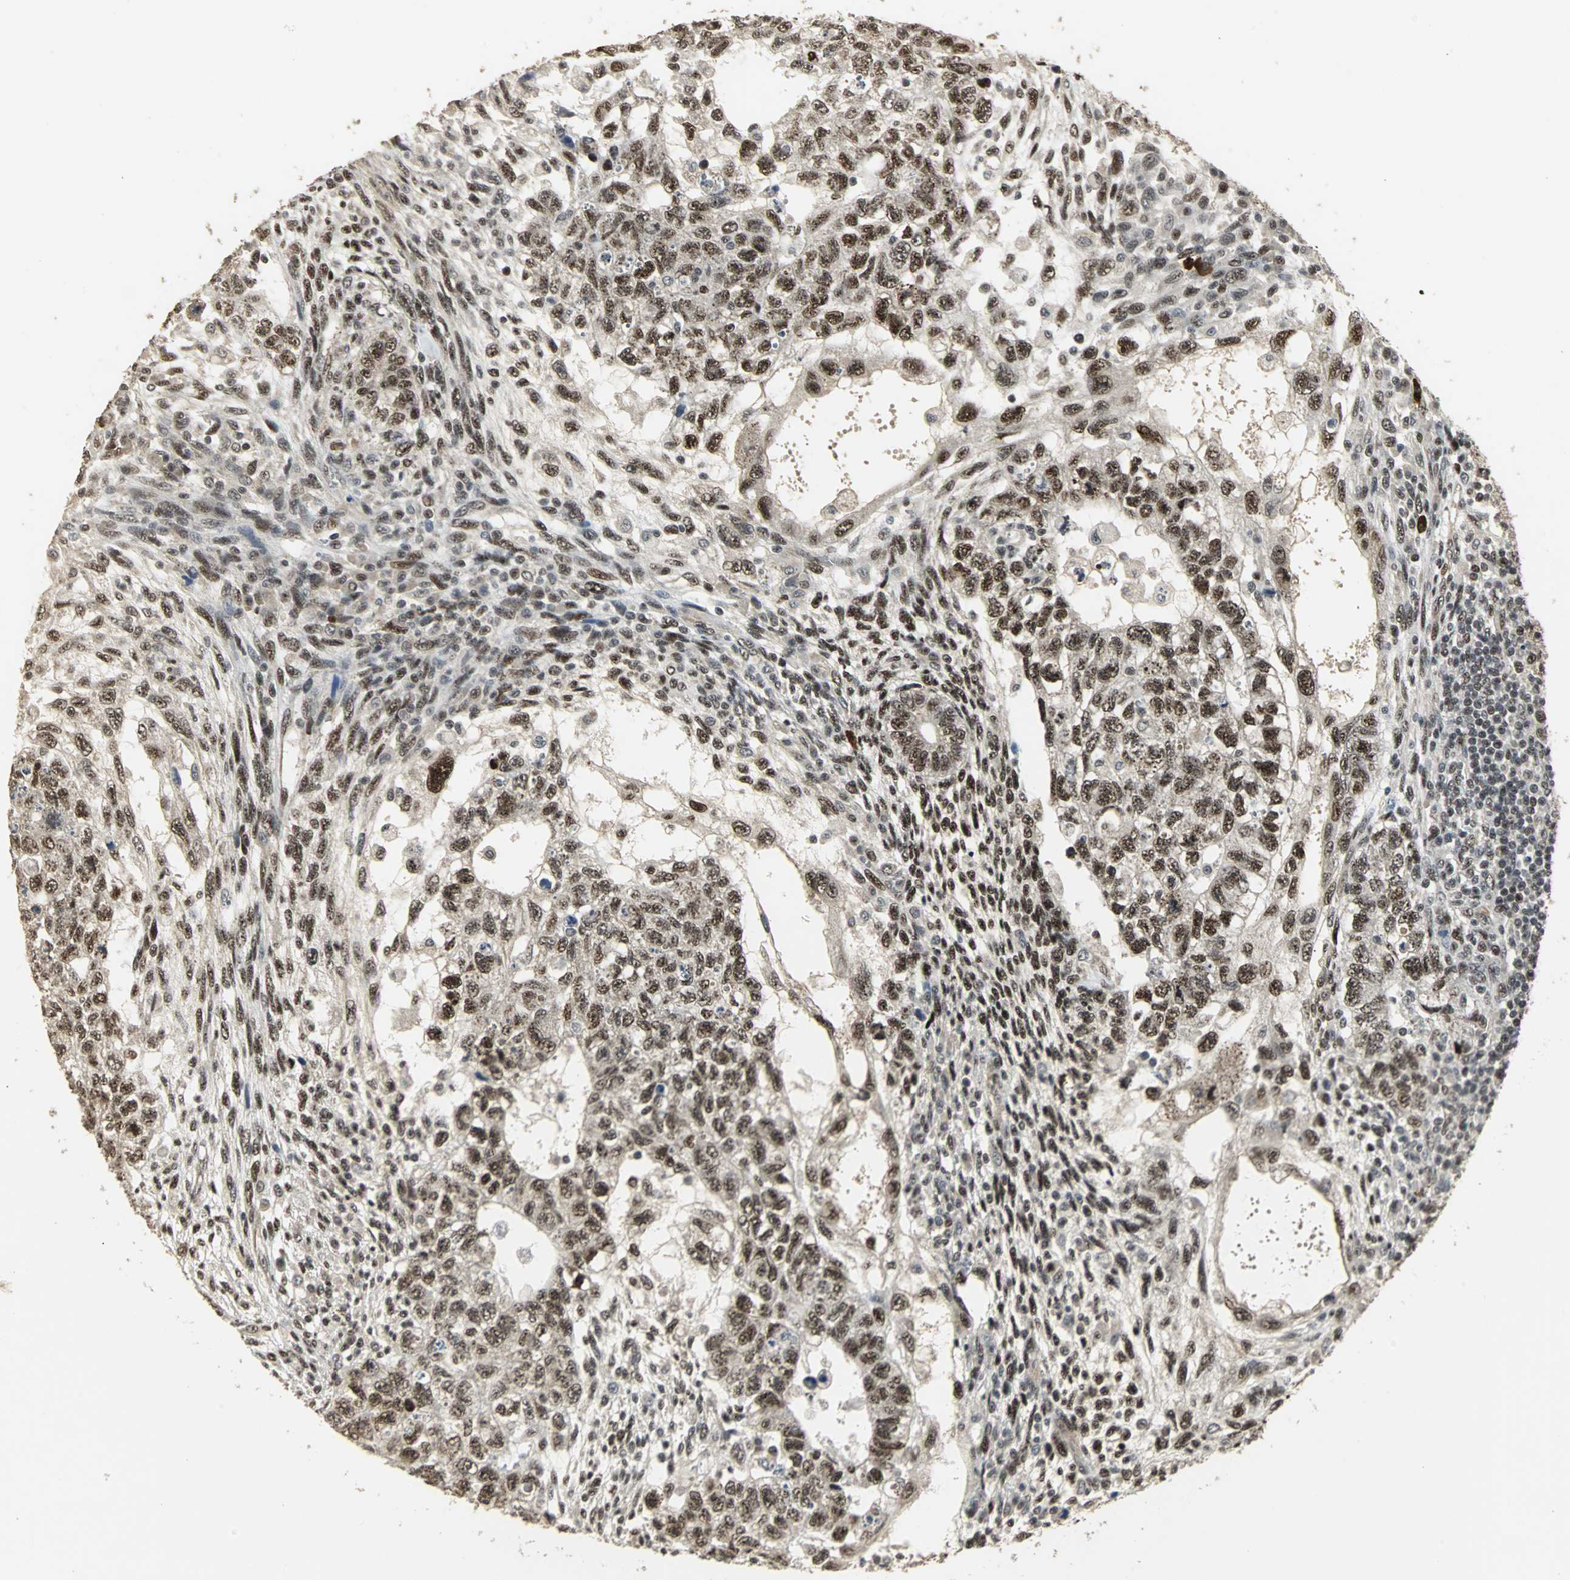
{"staining": {"intensity": "strong", "quantity": ">75%", "location": "nuclear"}, "tissue": "testis cancer", "cell_type": "Tumor cells", "image_type": "cancer", "snomed": [{"axis": "morphology", "description": "Normal tissue, NOS"}, {"axis": "morphology", "description": "Carcinoma, Embryonal, NOS"}, {"axis": "topography", "description": "Testis"}], "caption": "Tumor cells demonstrate strong nuclear positivity in about >75% of cells in testis embryonal carcinoma.", "gene": "MED4", "patient": {"sex": "male", "age": 36}}